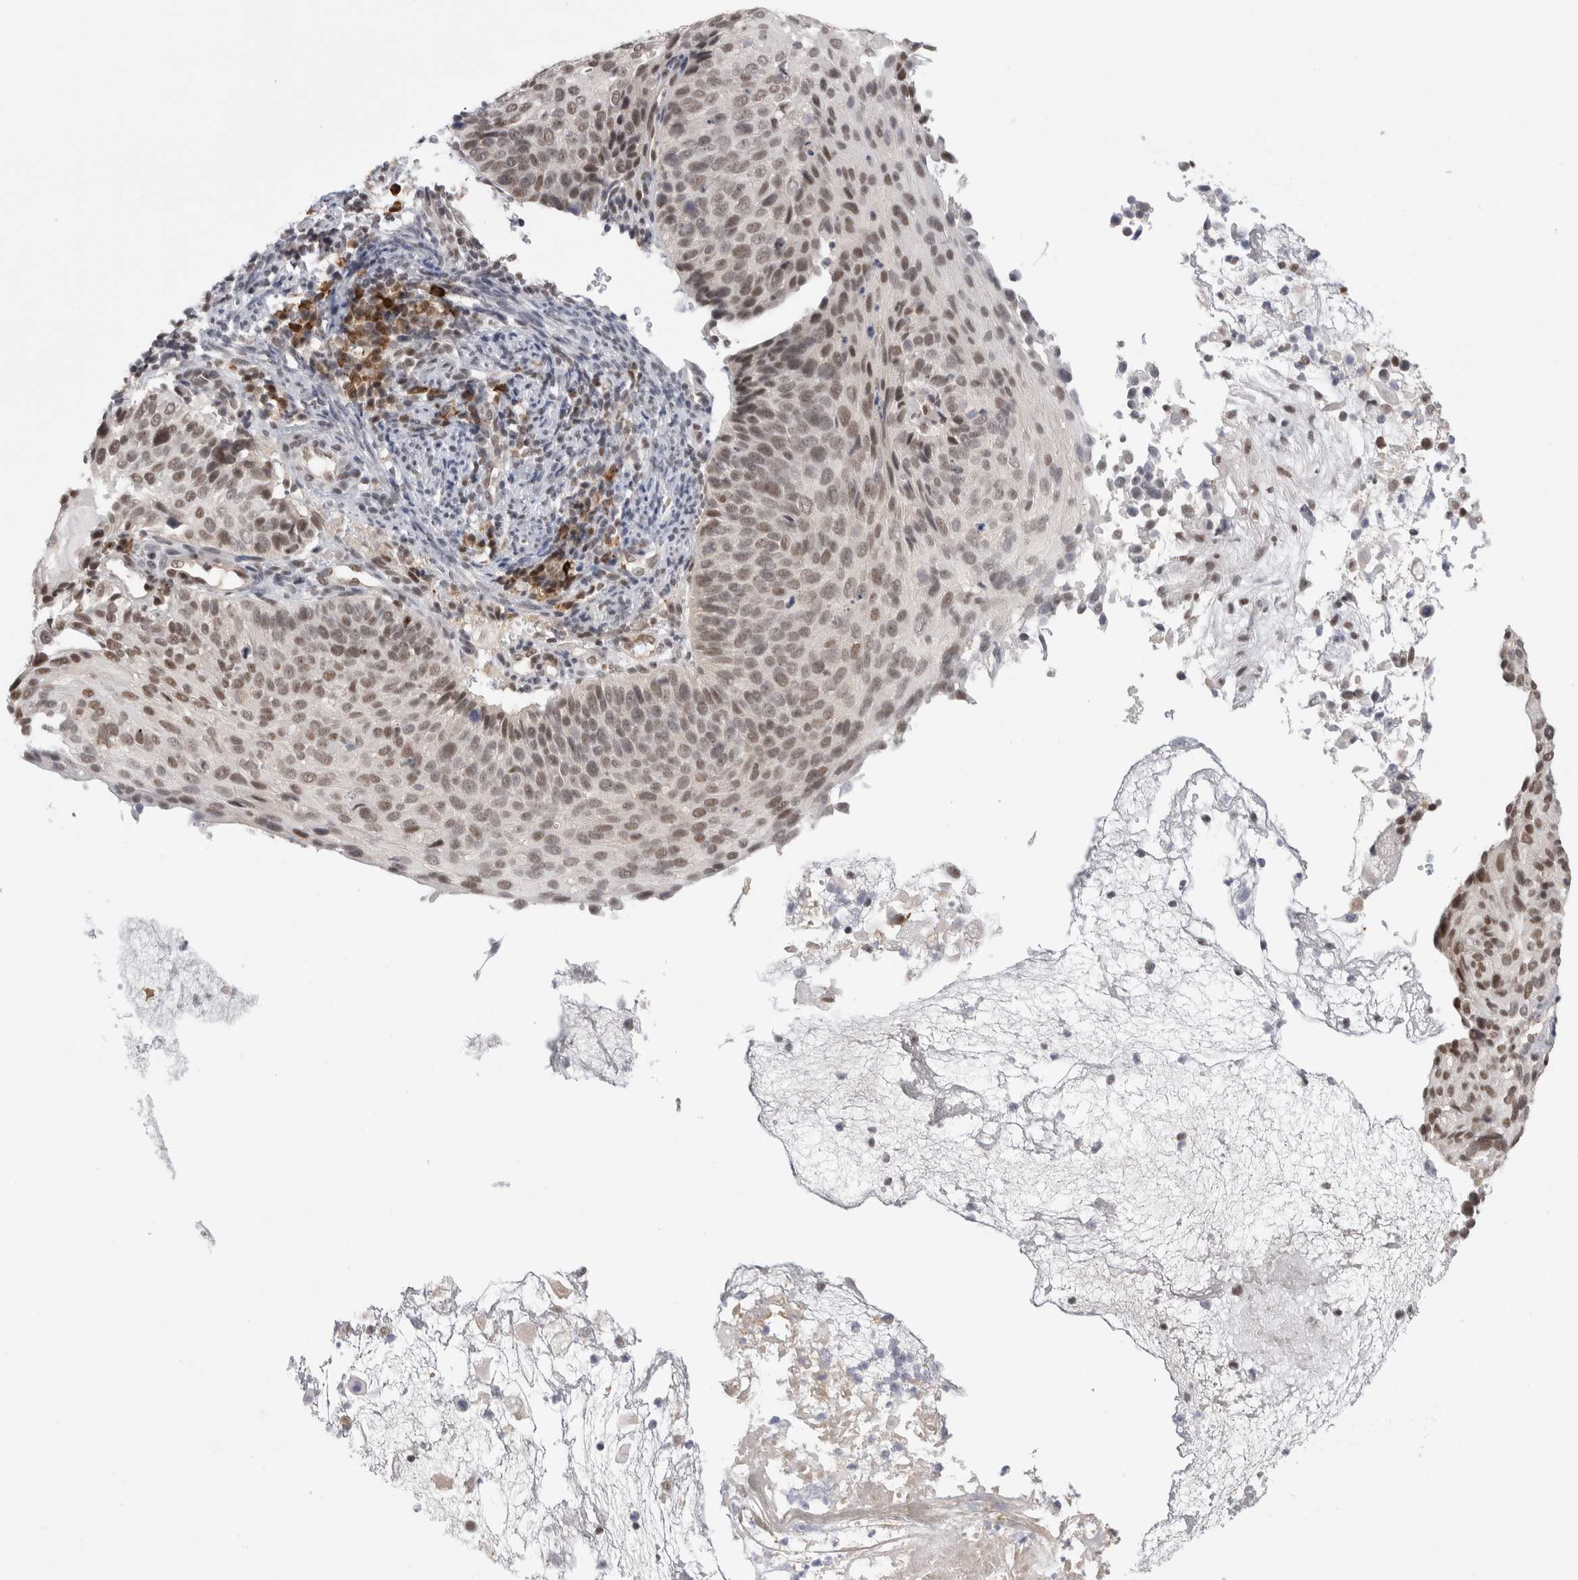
{"staining": {"intensity": "moderate", "quantity": ">75%", "location": "nuclear"}, "tissue": "cervical cancer", "cell_type": "Tumor cells", "image_type": "cancer", "snomed": [{"axis": "morphology", "description": "Squamous cell carcinoma, NOS"}, {"axis": "topography", "description": "Cervix"}], "caption": "Immunohistochemical staining of human cervical cancer demonstrates moderate nuclear protein staining in approximately >75% of tumor cells. The protein of interest is stained brown, and the nuclei are stained in blue (DAB IHC with brightfield microscopy, high magnification).", "gene": "ZNF24", "patient": {"sex": "female", "age": 74}}